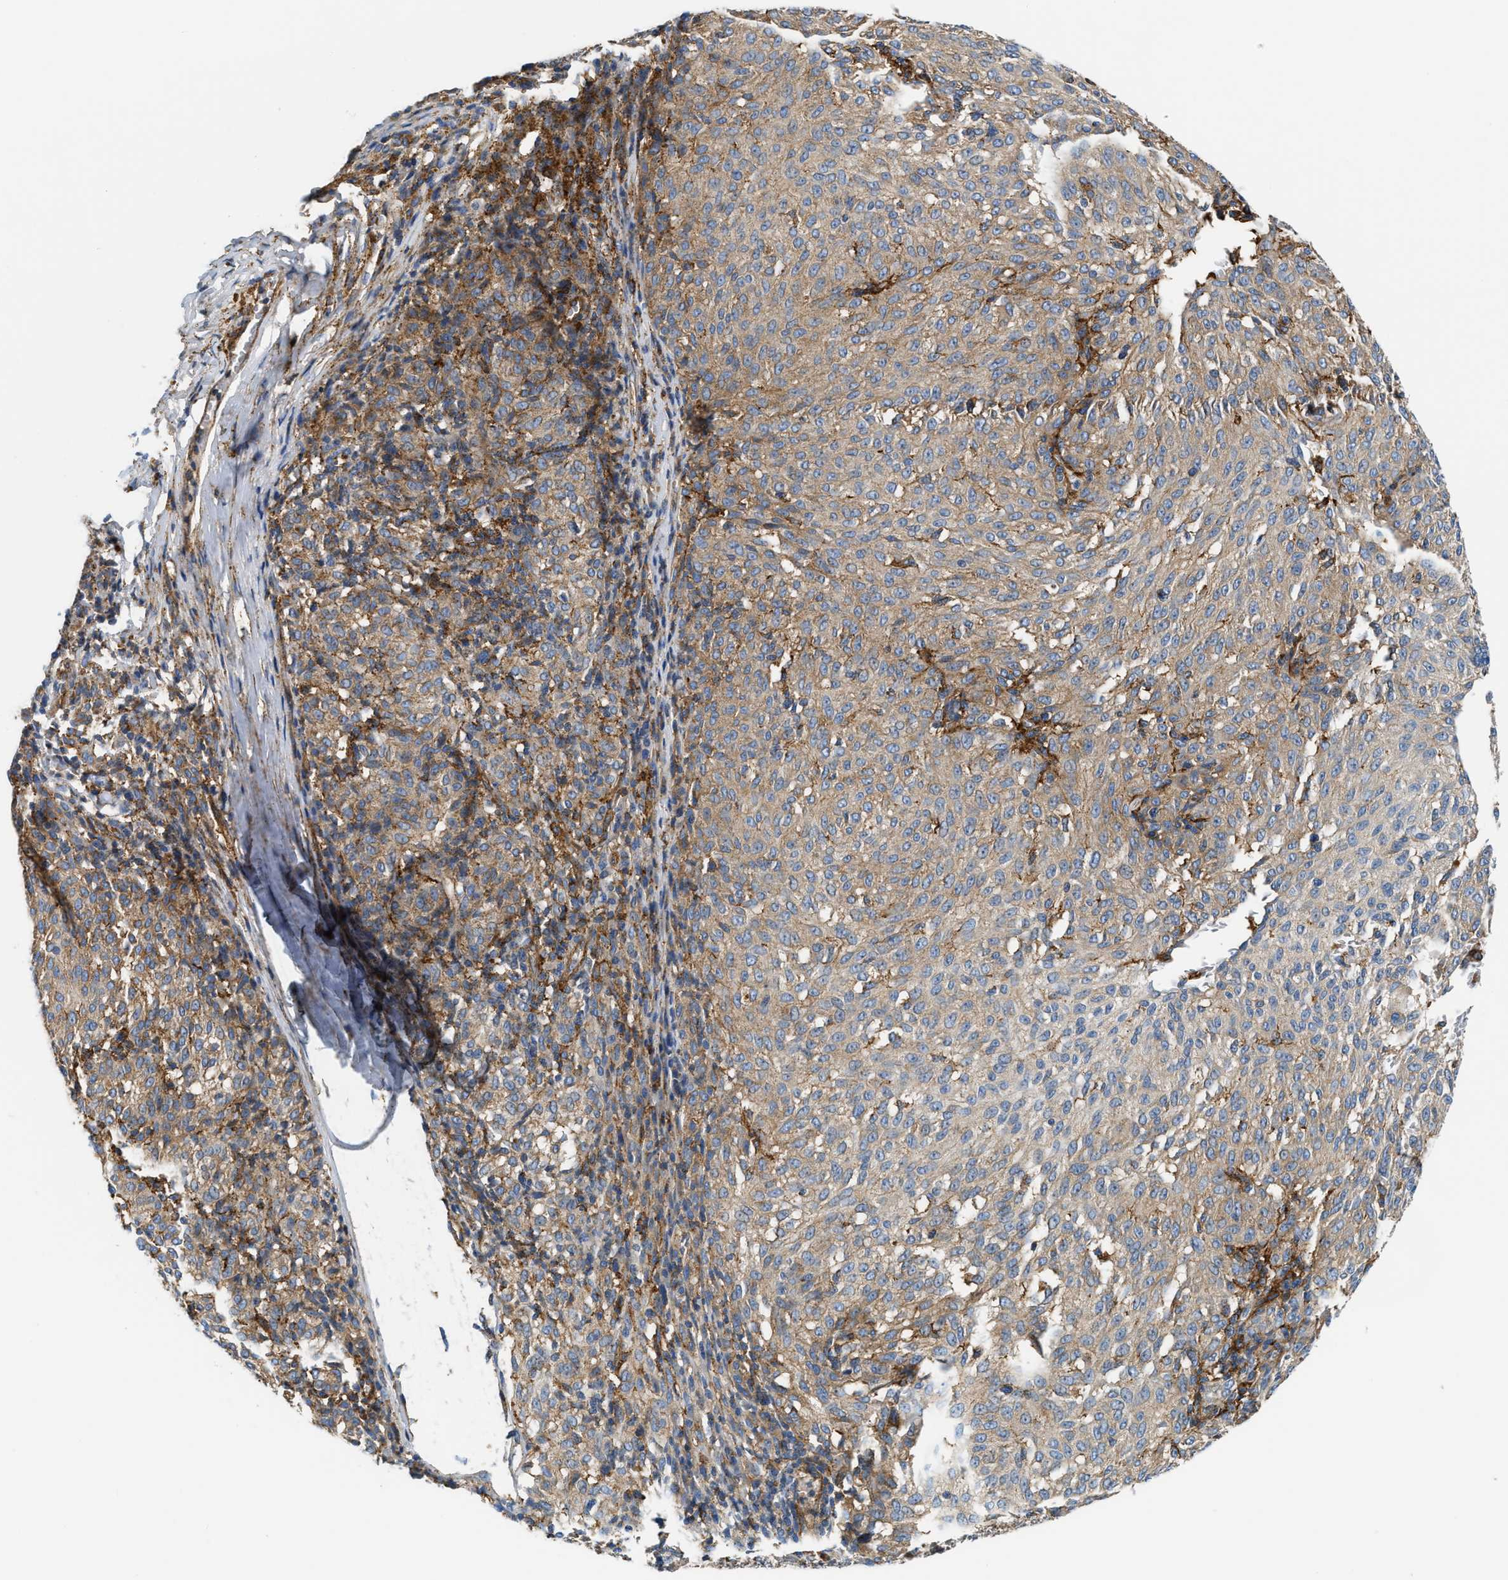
{"staining": {"intensity": "moderate", "quantity": "25%-75%", "location": "cytoplasmic/membranous"}, "tissue": "melanoma", "cell_type": "Tumor cells", "image_type": "cancer", "snomed": [{"axis": "morphology", "description": "Malignant melanoma, NOS"}, {"axis": "topography", "description": "Skin"}], "caption": "Immunohistochemical staining of melanoma demonstrates medium levels of moderate cytoplasmic/membranous positivity in about 25%-75% of tumor cells.", "gene": "NSUN7", "patient": {"sex": "female", "age": 72}}